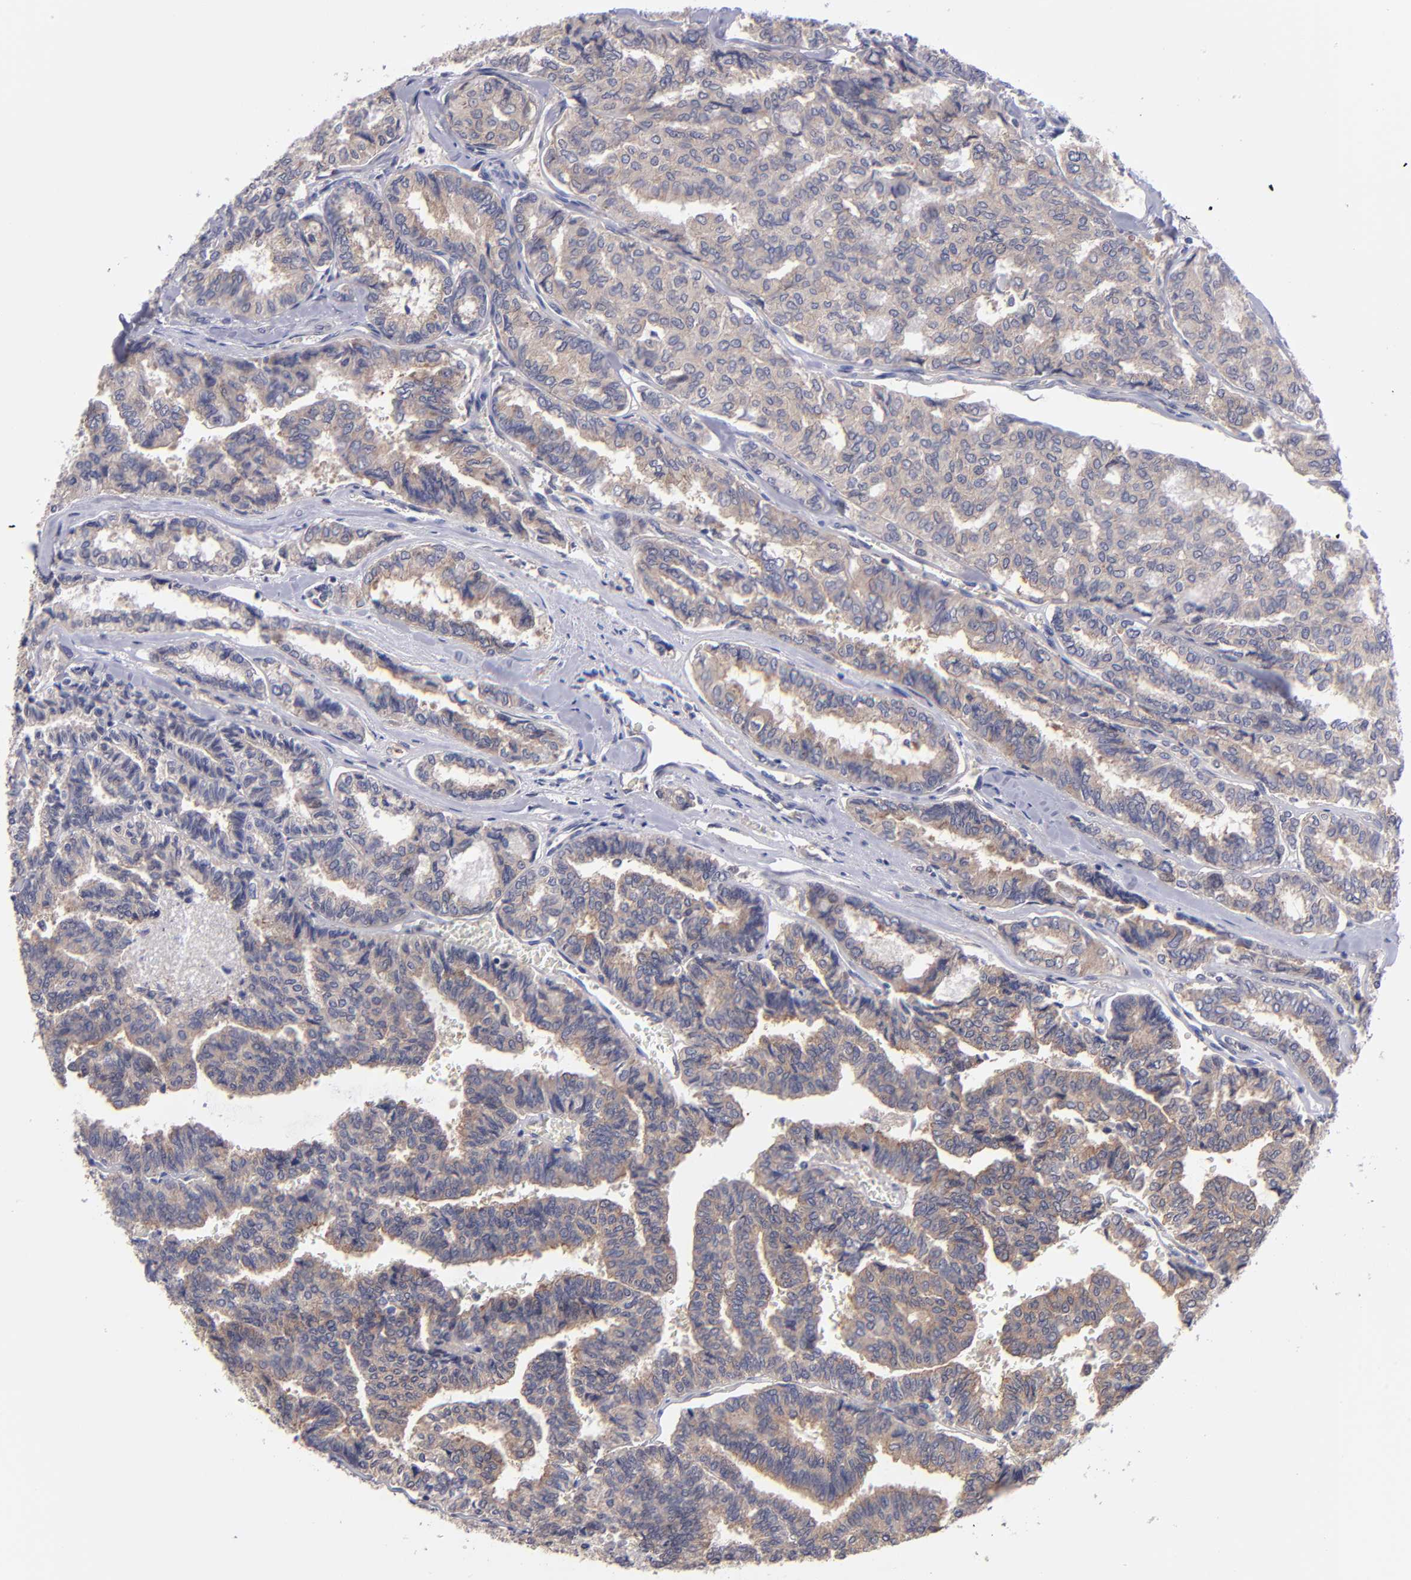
{"staining": {"intensity": "weak", "quantity": ">75%", "location": "cytoplasmic/membranous"}, "tissue": "thyroid cancer", "cell_type": "Tumor cells", "image_type": "cancer", "snomed": [{"axis": "morphology", "description": "Papillary adenocarcinoma, NOS"}, {"axis": "topography", "description": "Thyroid gland"}], "caption": "A photomicrograph of human thyroid cancer (papillary adenocarcinoma) stained for a protein demonstrates weak cytoplasmic/membranous brown staining in tumor cells.", "gene": "EIF3L", "patient": {"sex": "female", "age": 35}}